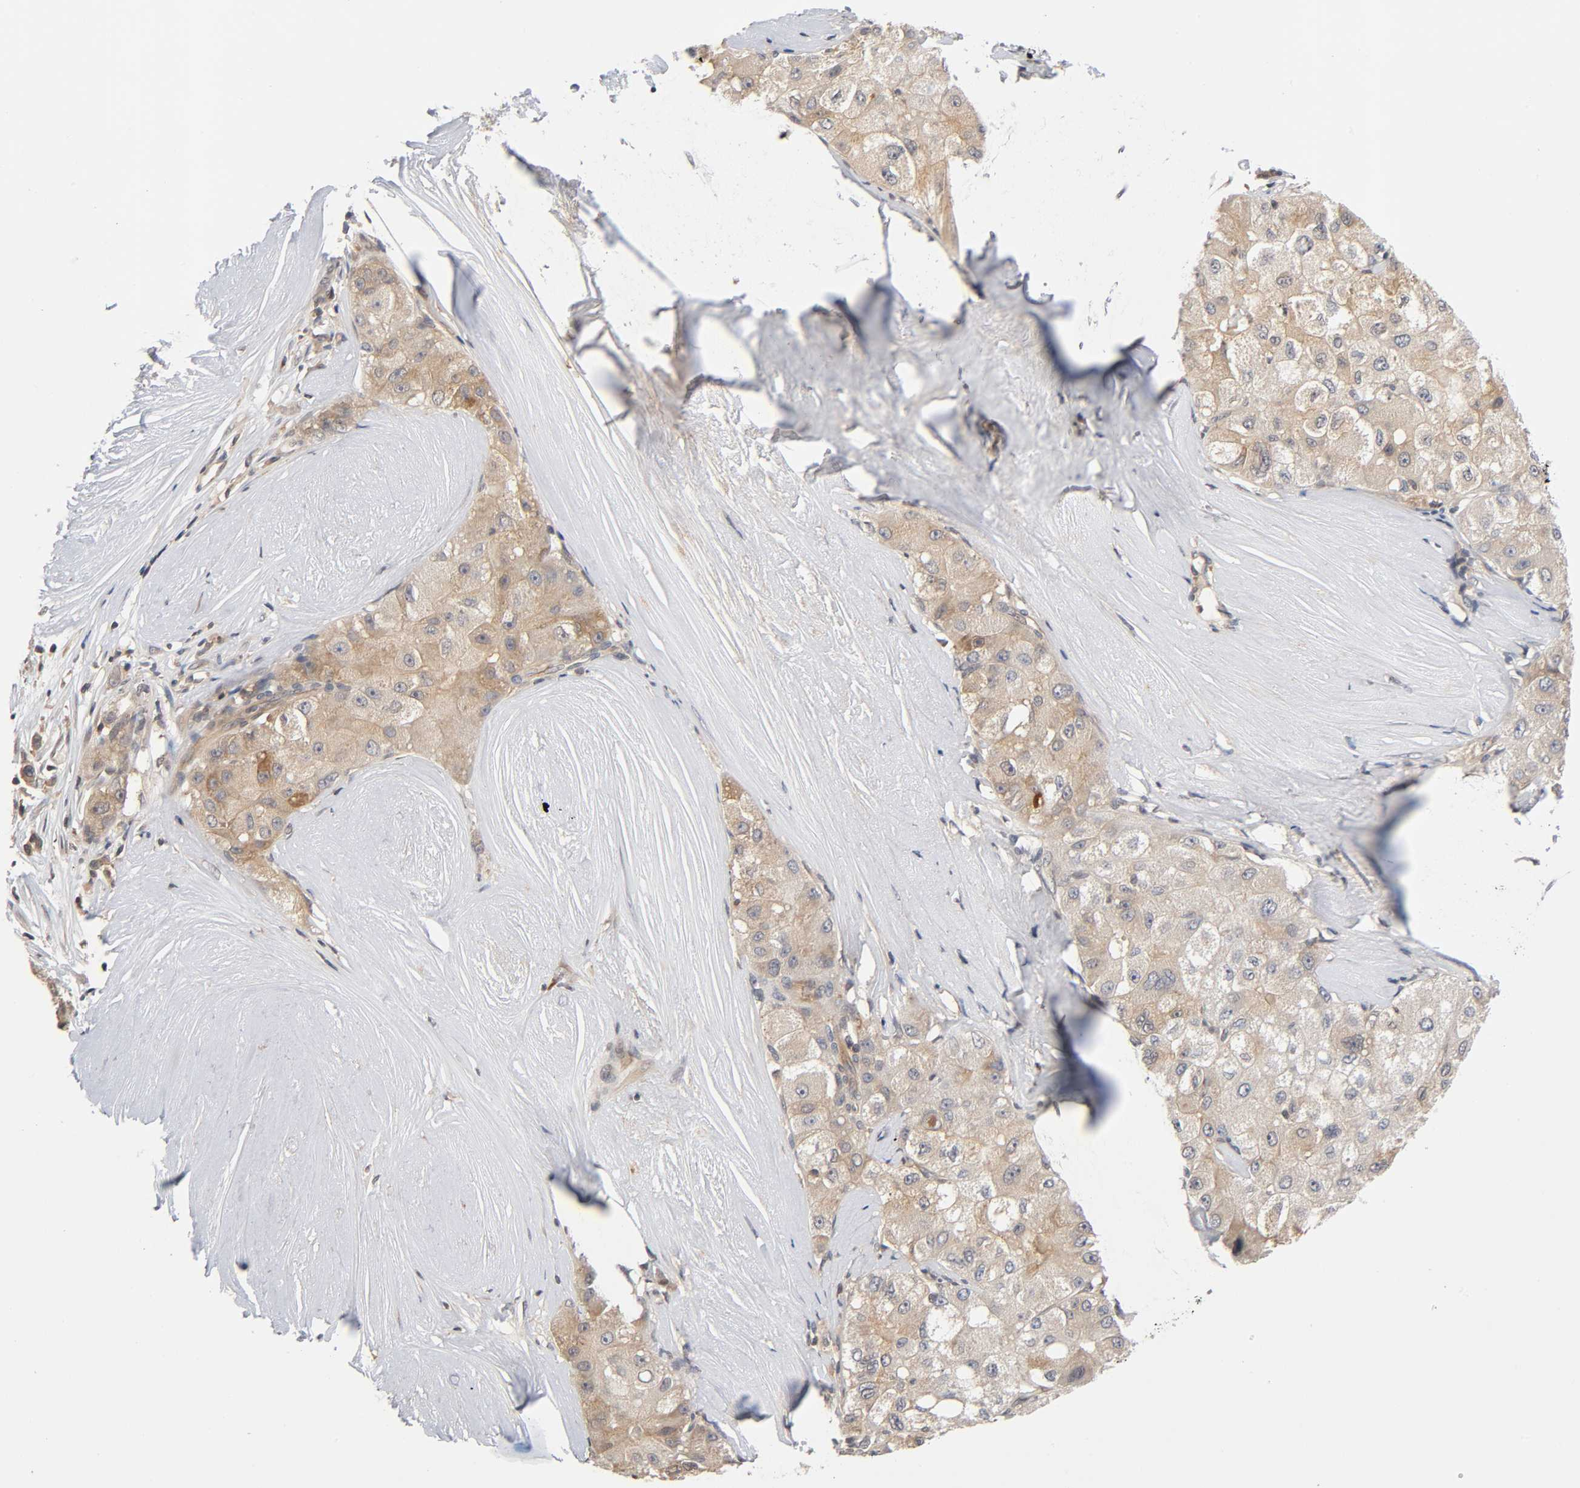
{"staining": {"intensity": "weak", "quantity": ">75%", "location": "cytoplasmic/membranous"}, "tissue": "liver cancer", "cell_type": "Tumor cells", "image_type": "cancer", "snomed": [{"axis": "morphology", "description": "Carcinoma, Hepatocellular, NOS"}, {"axis": "topography", "description": "Liver"}], "caption": "Immunohistochemical staining of human liver cancer reveals low levels of weak cytoplasmic/membranous protein expression in about >75% of tumor cells. (brown staining indicates protein expression, while blue staining denotes nuclei).", "gene": "PRKAB1", "patient": {"sex": "male", "age": 80}}